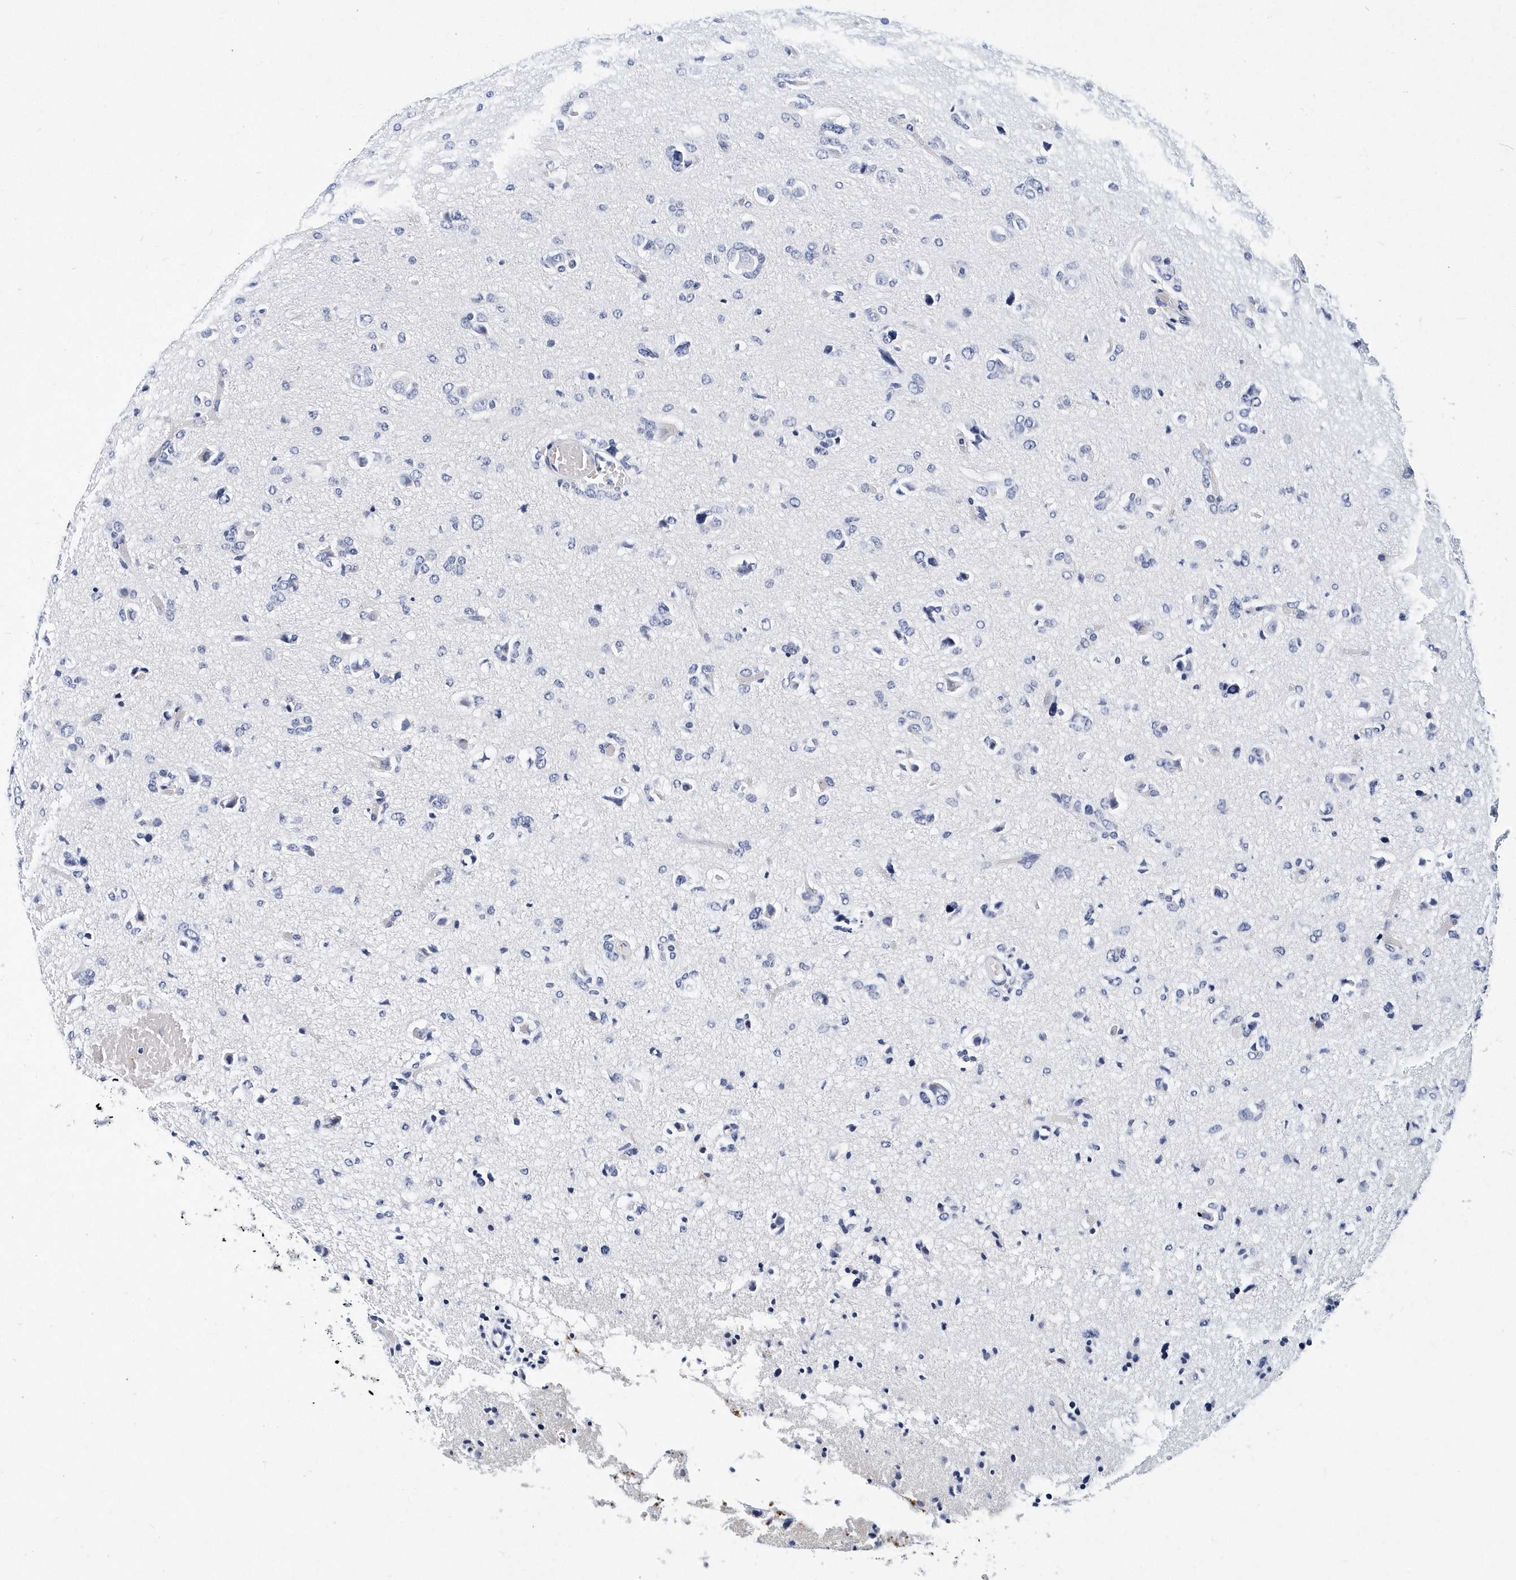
{"staining": {"intensity": "negative", "quantity": "none", "location": "none"}, "tissue": "glioma", "cell_type": "Tumor cells", "image_type": "cancer", "snomed": [{"axis": "morphology", "description": "Glioma, malignant, High grade"}, {"axis": "topography", "description": "Brain"}], "caption": "This is a image of immunohistochemistry staining of glioma, which shows no staining in tumor cells. (Immunohistochemistry, brightfield microscopy, high magnification).", "gene": "ITGA2B", "patient": {"sex": "female", "age": 59}}